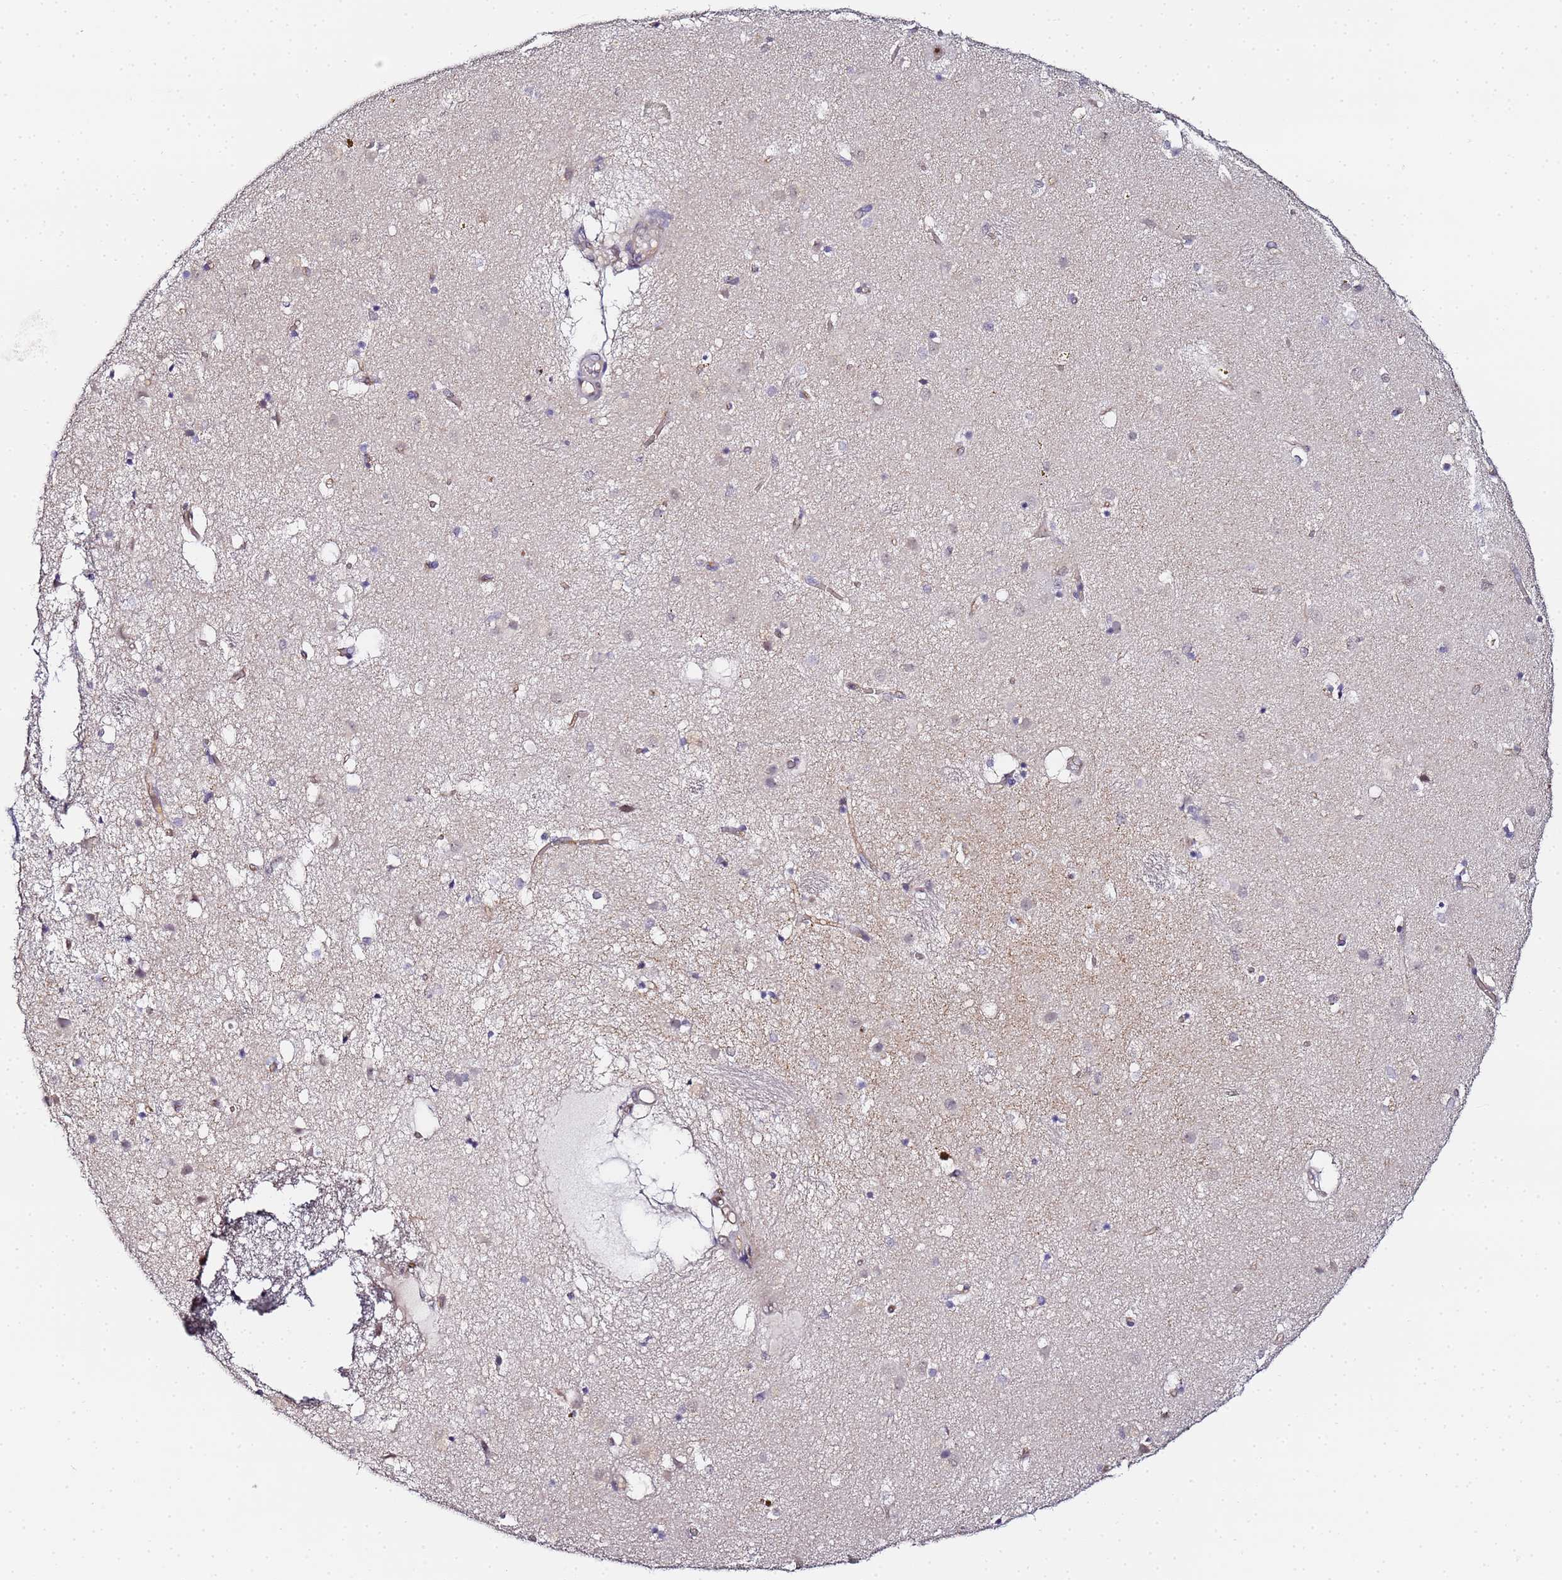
{"staining": {"intensity": "negative", "quantity": "none", "location": "none"}, "tissue": "caudate", "cell_type": "Glial cells", "image_type": "normal", "snomed": [{"axis": "morphology", "description": "Normal tissue, NOS"}, {"axis": "topography", "description": "Lateral ventricle wall"}], "caption": "Histopathology image shows no protein expression in glial cells of unremarkable caudate.", "gene": "LSM3", "patient": {"sex": "male", "age": 70}}